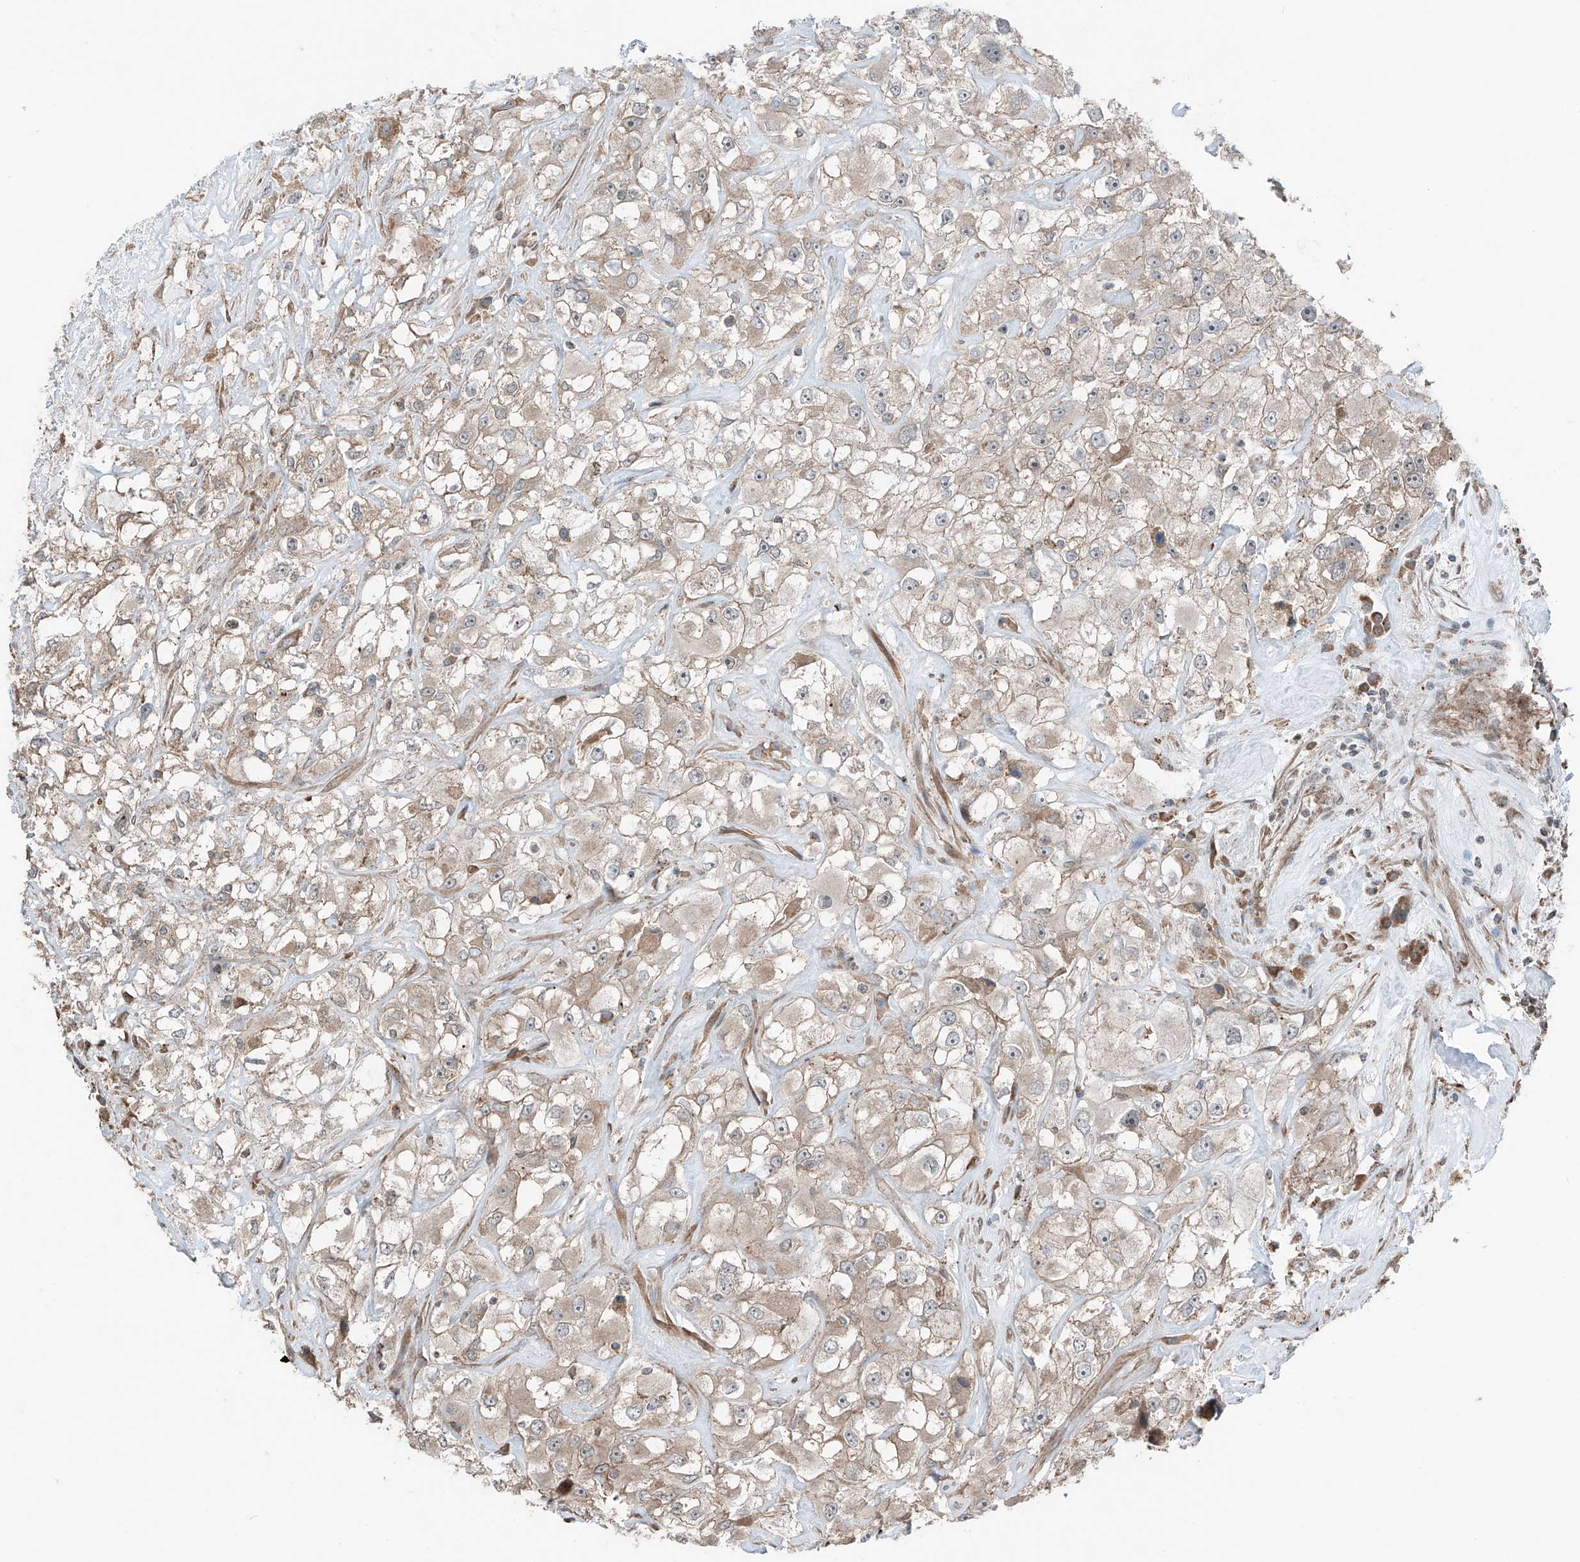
{"staining": {"intensity": "weak", "quantity": "<25%", "location": "cytoplasmic/membranous"}, "tissue": "renal cancer", "cell_type": "Tumor cells", "image_type": "cancer", "snomed": [{"axis": "morphology", "description": "Adenocarcinoma, NOS"}, {"axis": "topography", "description": "Kidney"}], "caption": "Human adenocarcinoma (renal) stained for a protein using immunohistochemistry shows no expression in tumor cells.", "gene": "CEP162", "patient": {"sex": "female", "age": 52}}